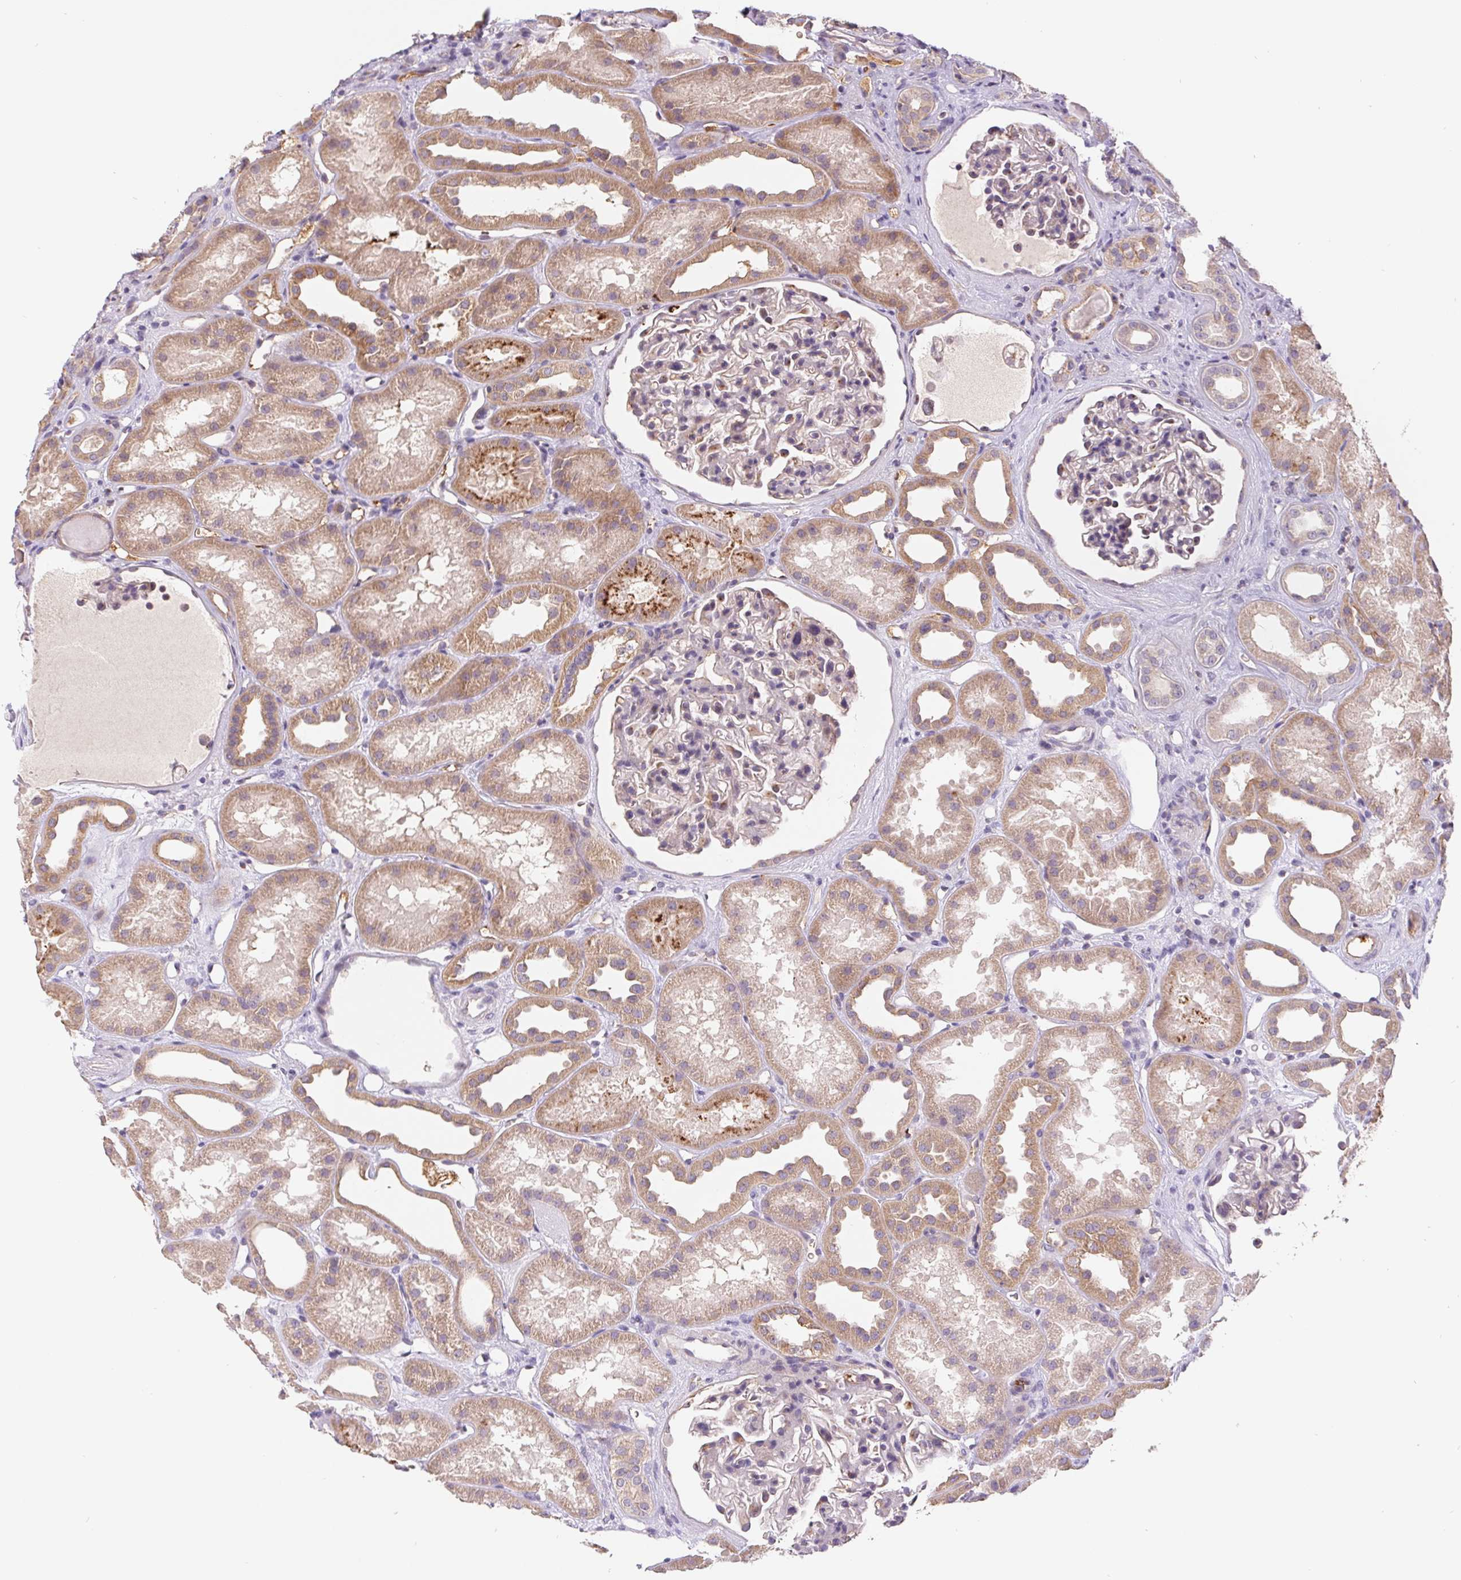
{"staining": {"intensity": "weak", "quantity": "<25%", "location": "cytoplasmic/membranous"}, "tissue": "kidney", "cell_type": "Cells in glomeruli", "image_type": "normal", "snomed": [{"axis": "morphology", "description": "Normal tissue, NOS"}, {"axis": "topography", "description": "Kidney"}], "caption": "This is a histopathology image of immunohistochemistry staining of unremarkable kidney, which shows no staining in cells in glomeruli.", "gene": "EMC6", "patient": {"sex": "male", "age": 61}}